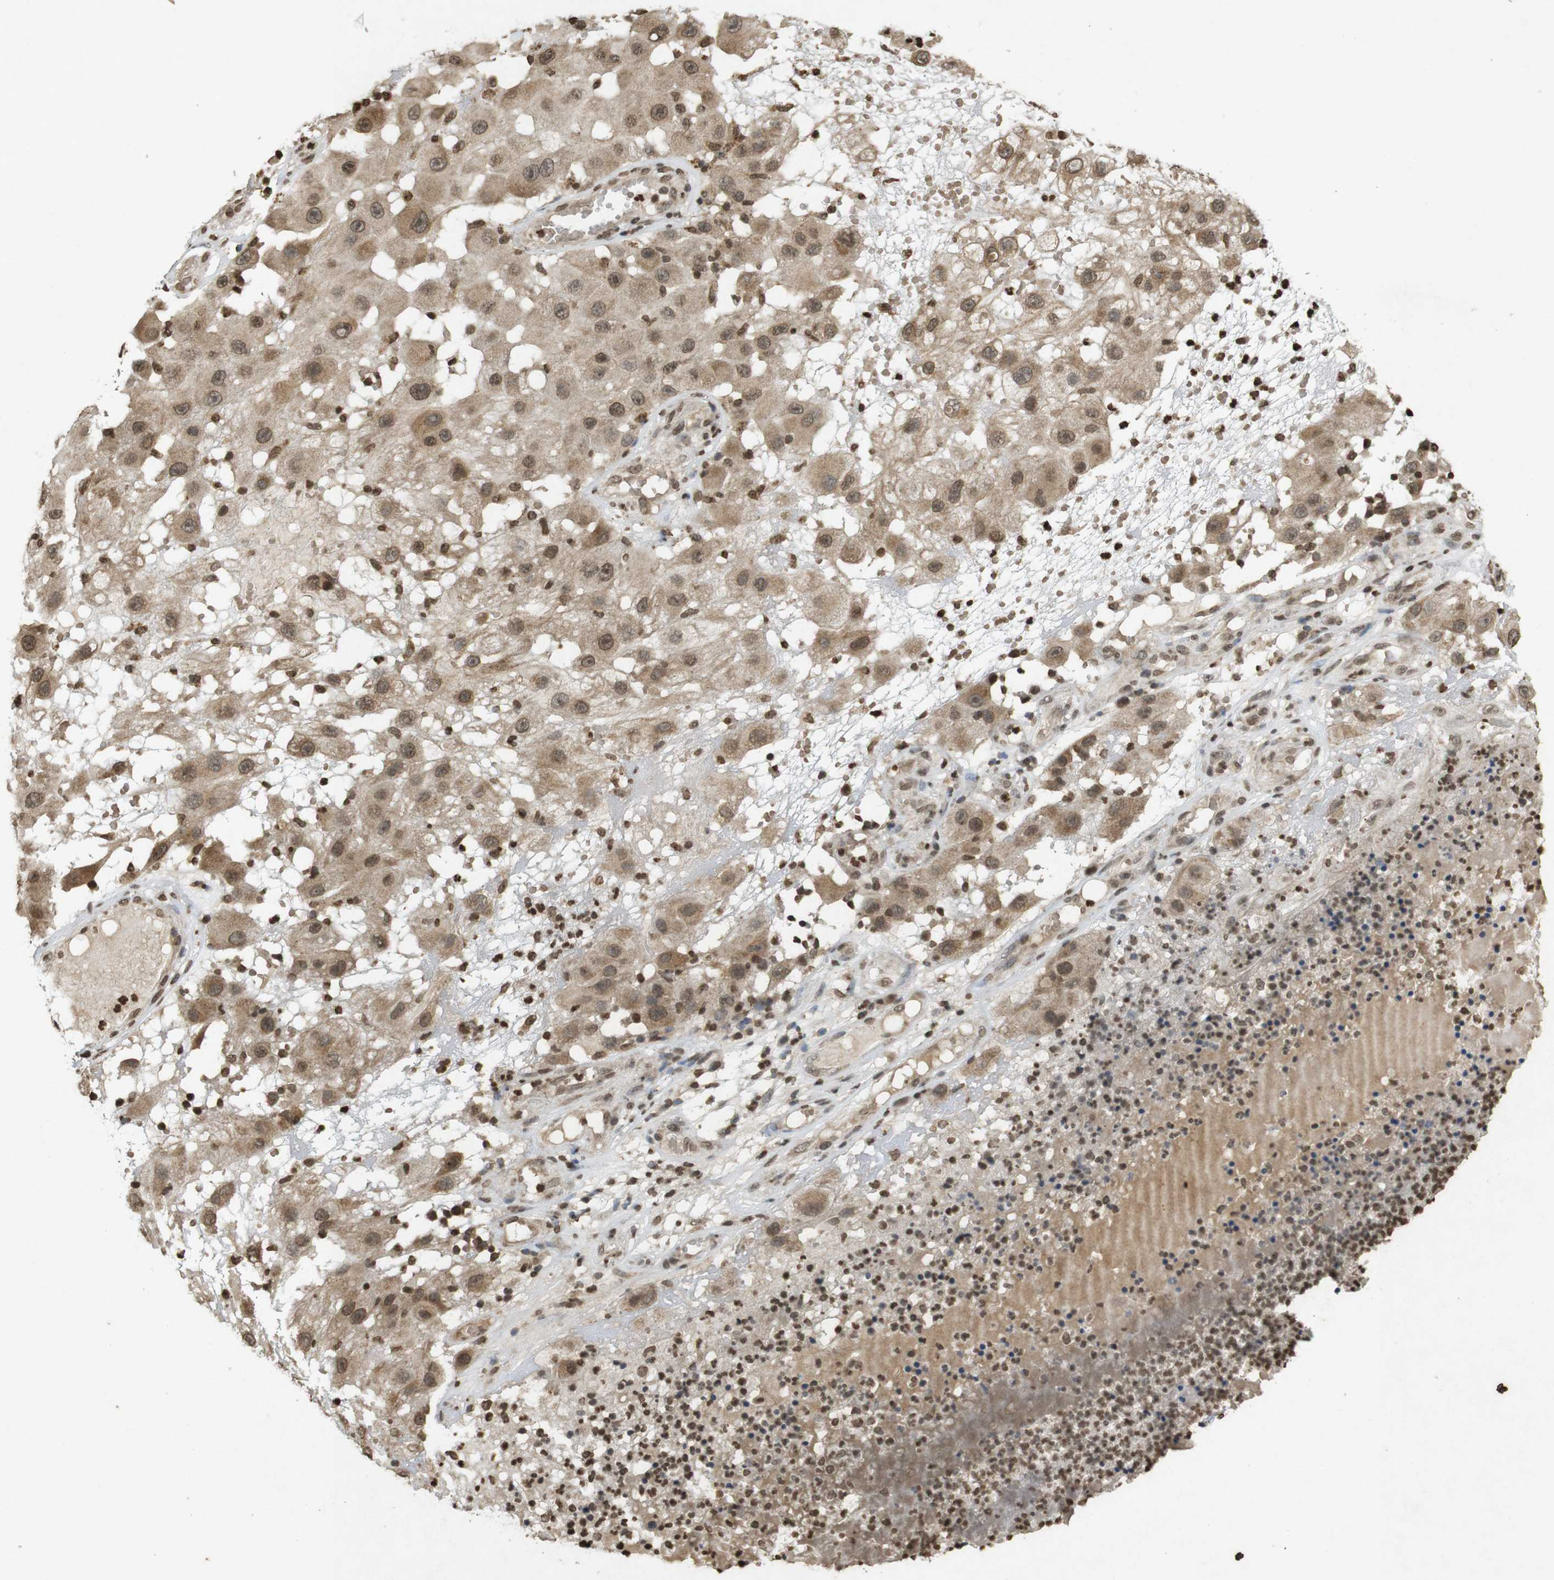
{"staining": {"intensity": "moderate", "quantity": ">75%", "location": "cytoplasmic/membranous,nuclear"}, "tissue": "melanoma", "cell_type": "Tumor cells", "image_type": "cancer", "snomed": [{"axis": "morphology", "description": "Malignant melanoma, NOS"}, {"axis": "topography", "description": "Skin"}], "caption": "This is a micrograph of IHC staining of melanoma, which shows moderate staining in the cytoplasmic/membranous and nuclear of tumor cells.", "gene": "ORC4", "patient": {"sex": "female", "age": 81}}